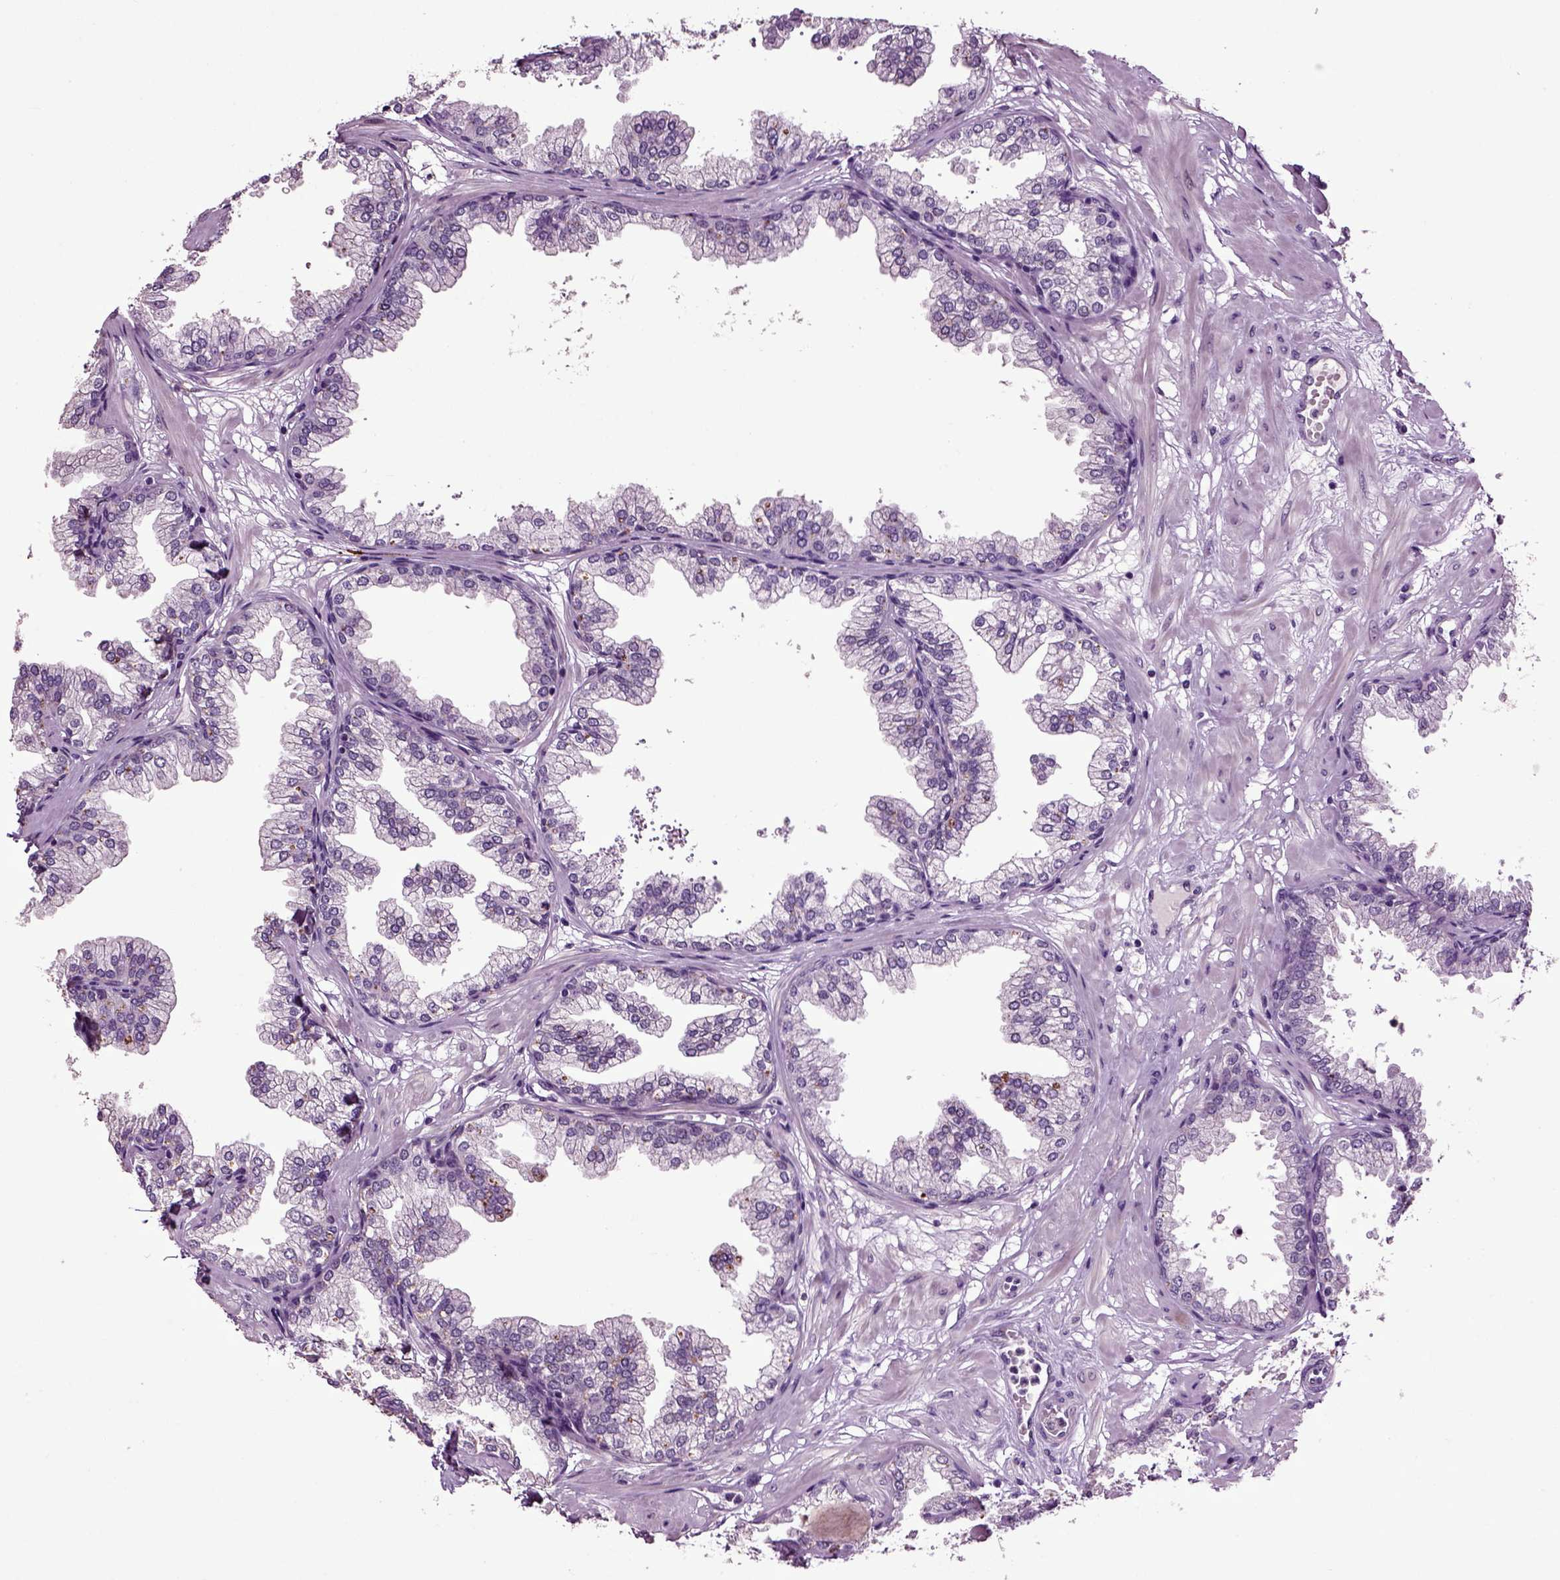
{"staining": {"intensity": "negative", "quantity": "none", "location": "none"}, "tissue": "prostate", "cell_type": "Glandular cells", "image_type": "normal", "snomed": [{"axis": "morphology", "description": "Normal tissue, NOS"}, {"axis": "topography", "description": "Prostate"}], "caption": "IHC histopathology image of normal prostate: human prostate stained with DAB reveals no significant protein positivity in glandular cells.", "gene": "CRHR1", "patient": {"sex": "male", "age": 37}}